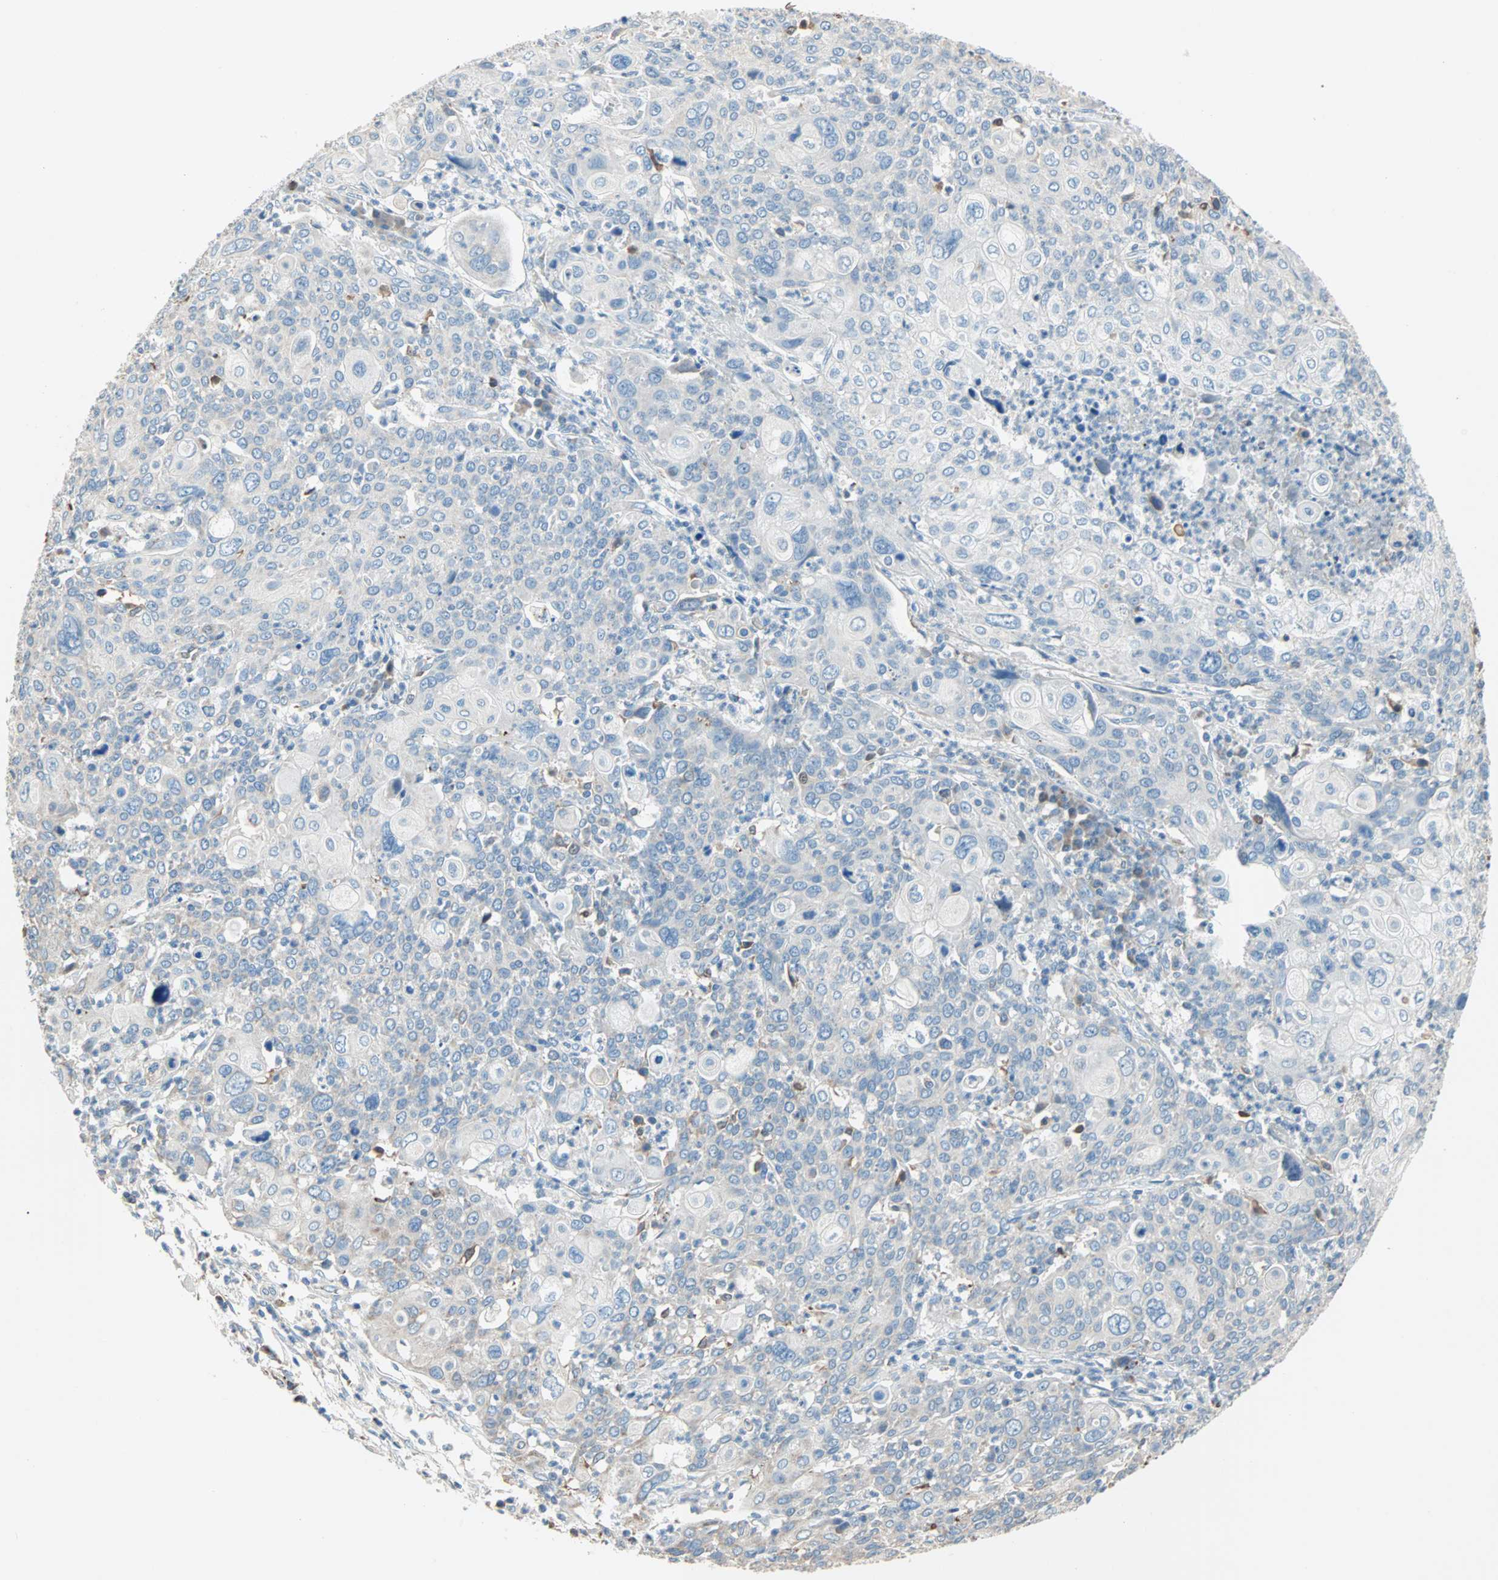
{"staining": {"intensity": "negative", "quantity": "none", "location": "none"}, "tissue": "cervical cancer", "cell_type": "Tumor cells", "image_type": "cancer", "snomed": [{"axis": "morphology", "description": "Squamous cell carcinoma, NOS"}, {"axis": "topography", "description": "Cervix"}], "caption": "Cervical cancer stained for a protein using immunohistochemistry exhibits no staining tumor cells.", "gene": "ACVRL1", "patient": {"sex": "female", "age": 40}}